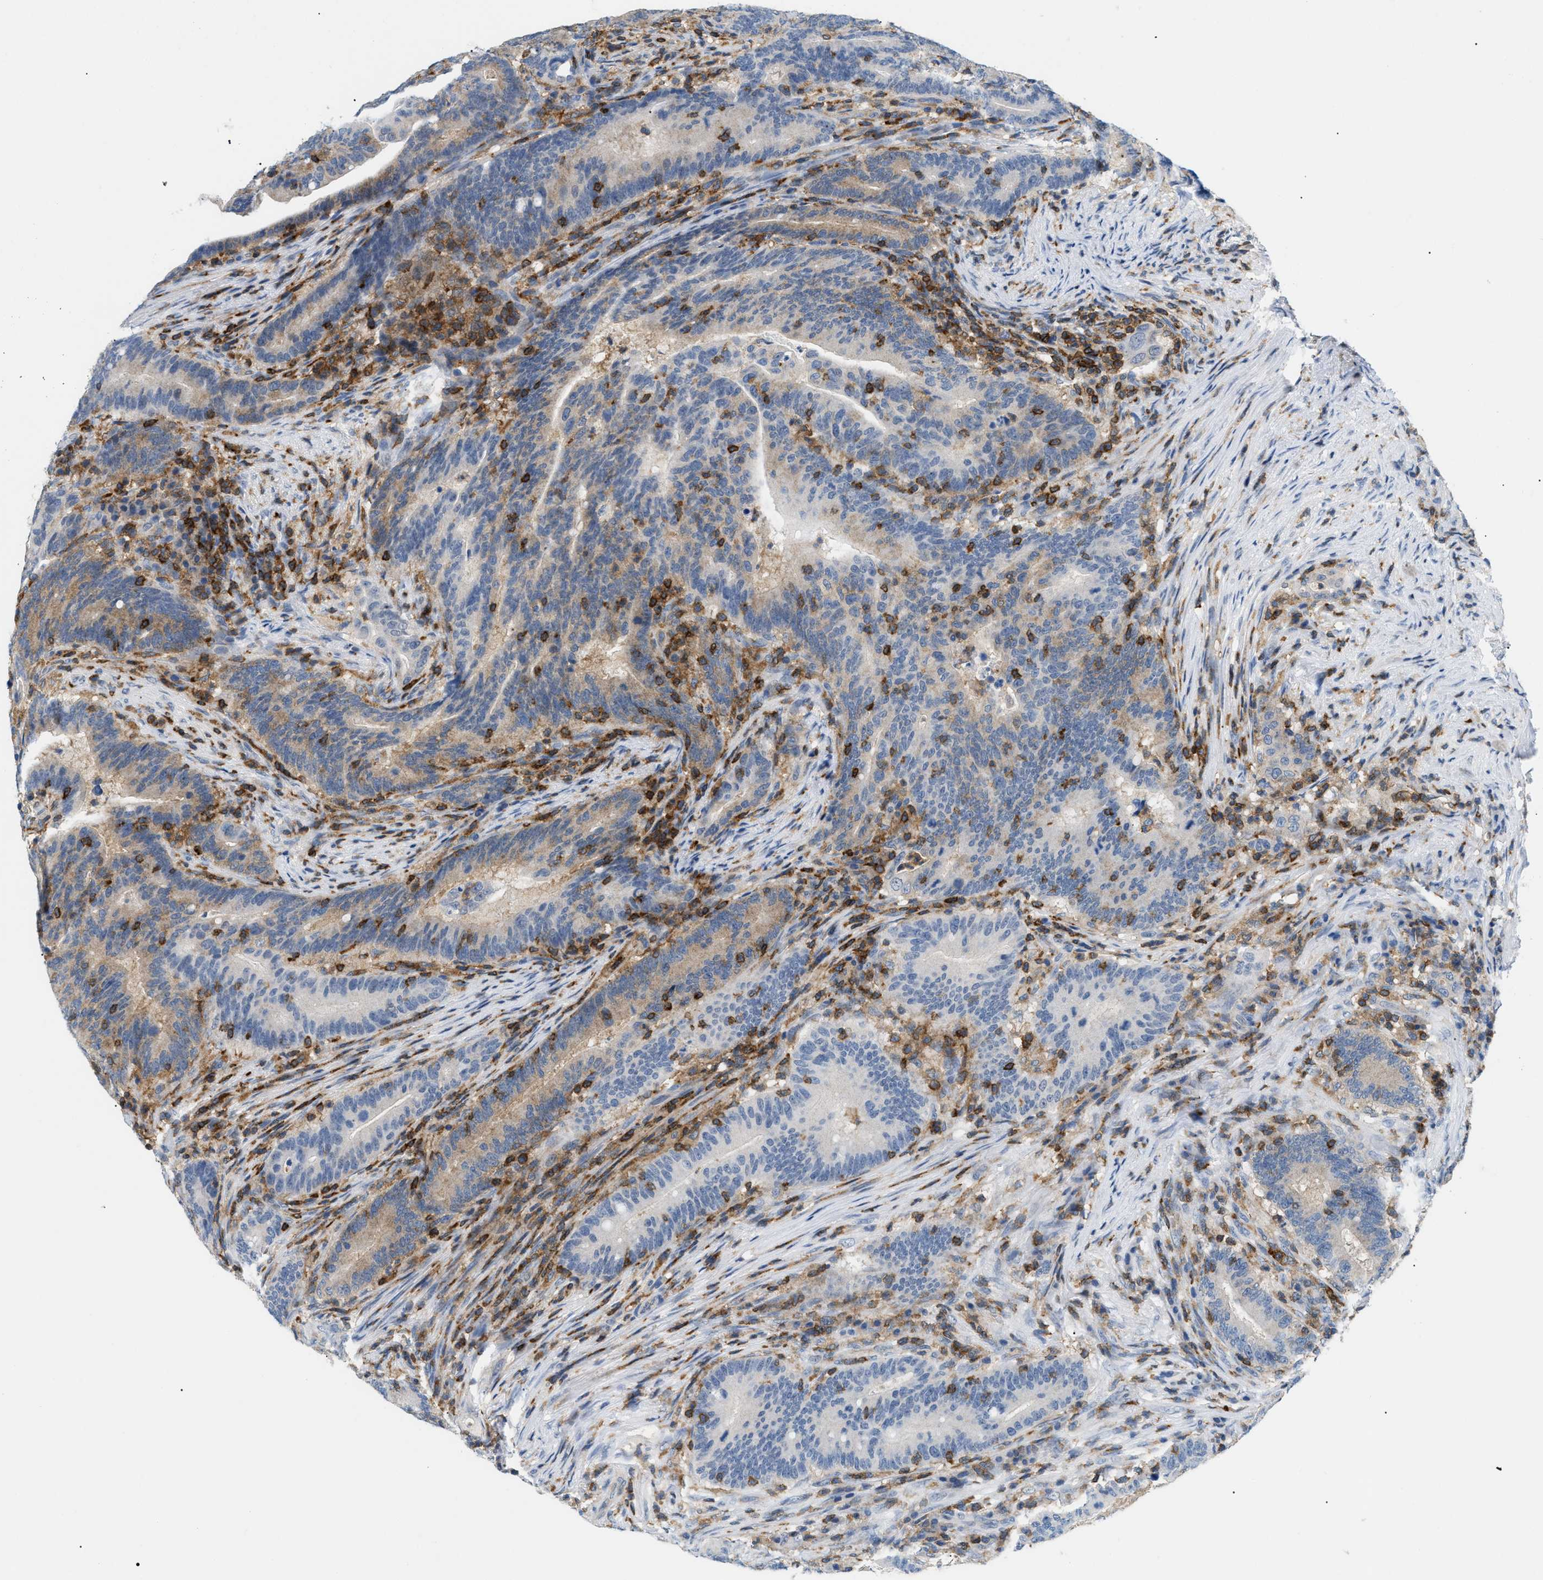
{"staining": {"intensity": "weak", "quantity": "25%-75%", "location": "cytoplasmic/membranous"}, "tissue": "colorectal cancer", "cell_type": "Tumor cells", "image_type": "cancer", "snomed": [{"axis": "morphology", "description": "Normal tissue, NOS"}, {"axis": "morphology", "description": "Adenocarcinoma, NOS"}, {"axis": "topography", "description": "Colon"}], "caption": "Protein expression by IHC displays weak cytoplasmic/membranous expression in about 25%-75% of tumor cells in colorectal adenocarcinoma. The staining is performed using DAB brown chromogen to label protein expression. The nuclei are counter-stained blue using hematoxylin.", "gene": "INPP5D", "patient": {"sex": "female", "age": 66}}